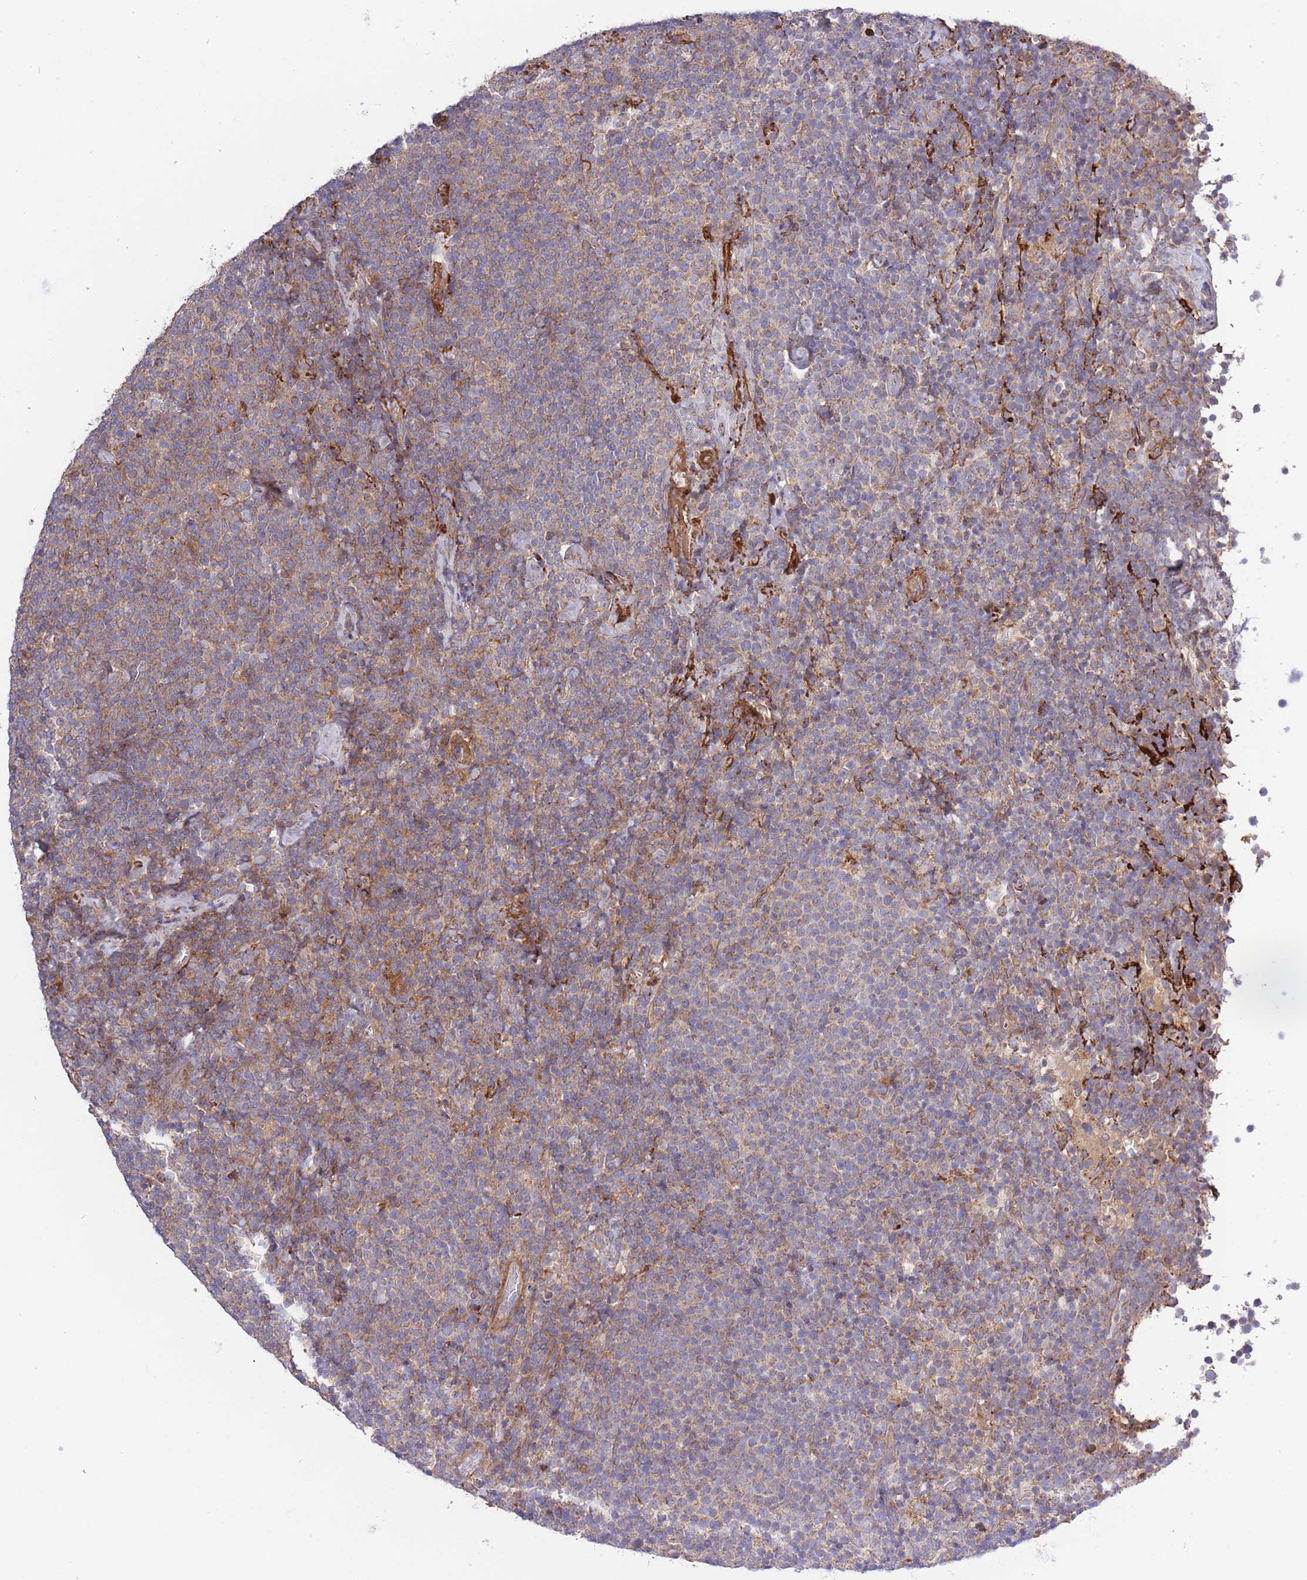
{"staining": {"intensity": "weak", "quantity": "25%-75%", "location": "cytoplasmic/membranous"}, "tissue": "lymphoma", "cell_type": "Tumor cells", "image_type": "cancer", "snomed": [{"axis": "morphology", "description": "Malignant lymphoma, non-Hodgkin's type, High grade"}, {"axis": "topography", "description": "Lymph node"}], "caption": "Lymphoma stained for a protein (brown) shows weak cytoplasmic/membranous positive staining in approximately 25%-75% of tumor cells.", "gene": "ATP13A2", "patient": {"sex": "male", "age": 61}}